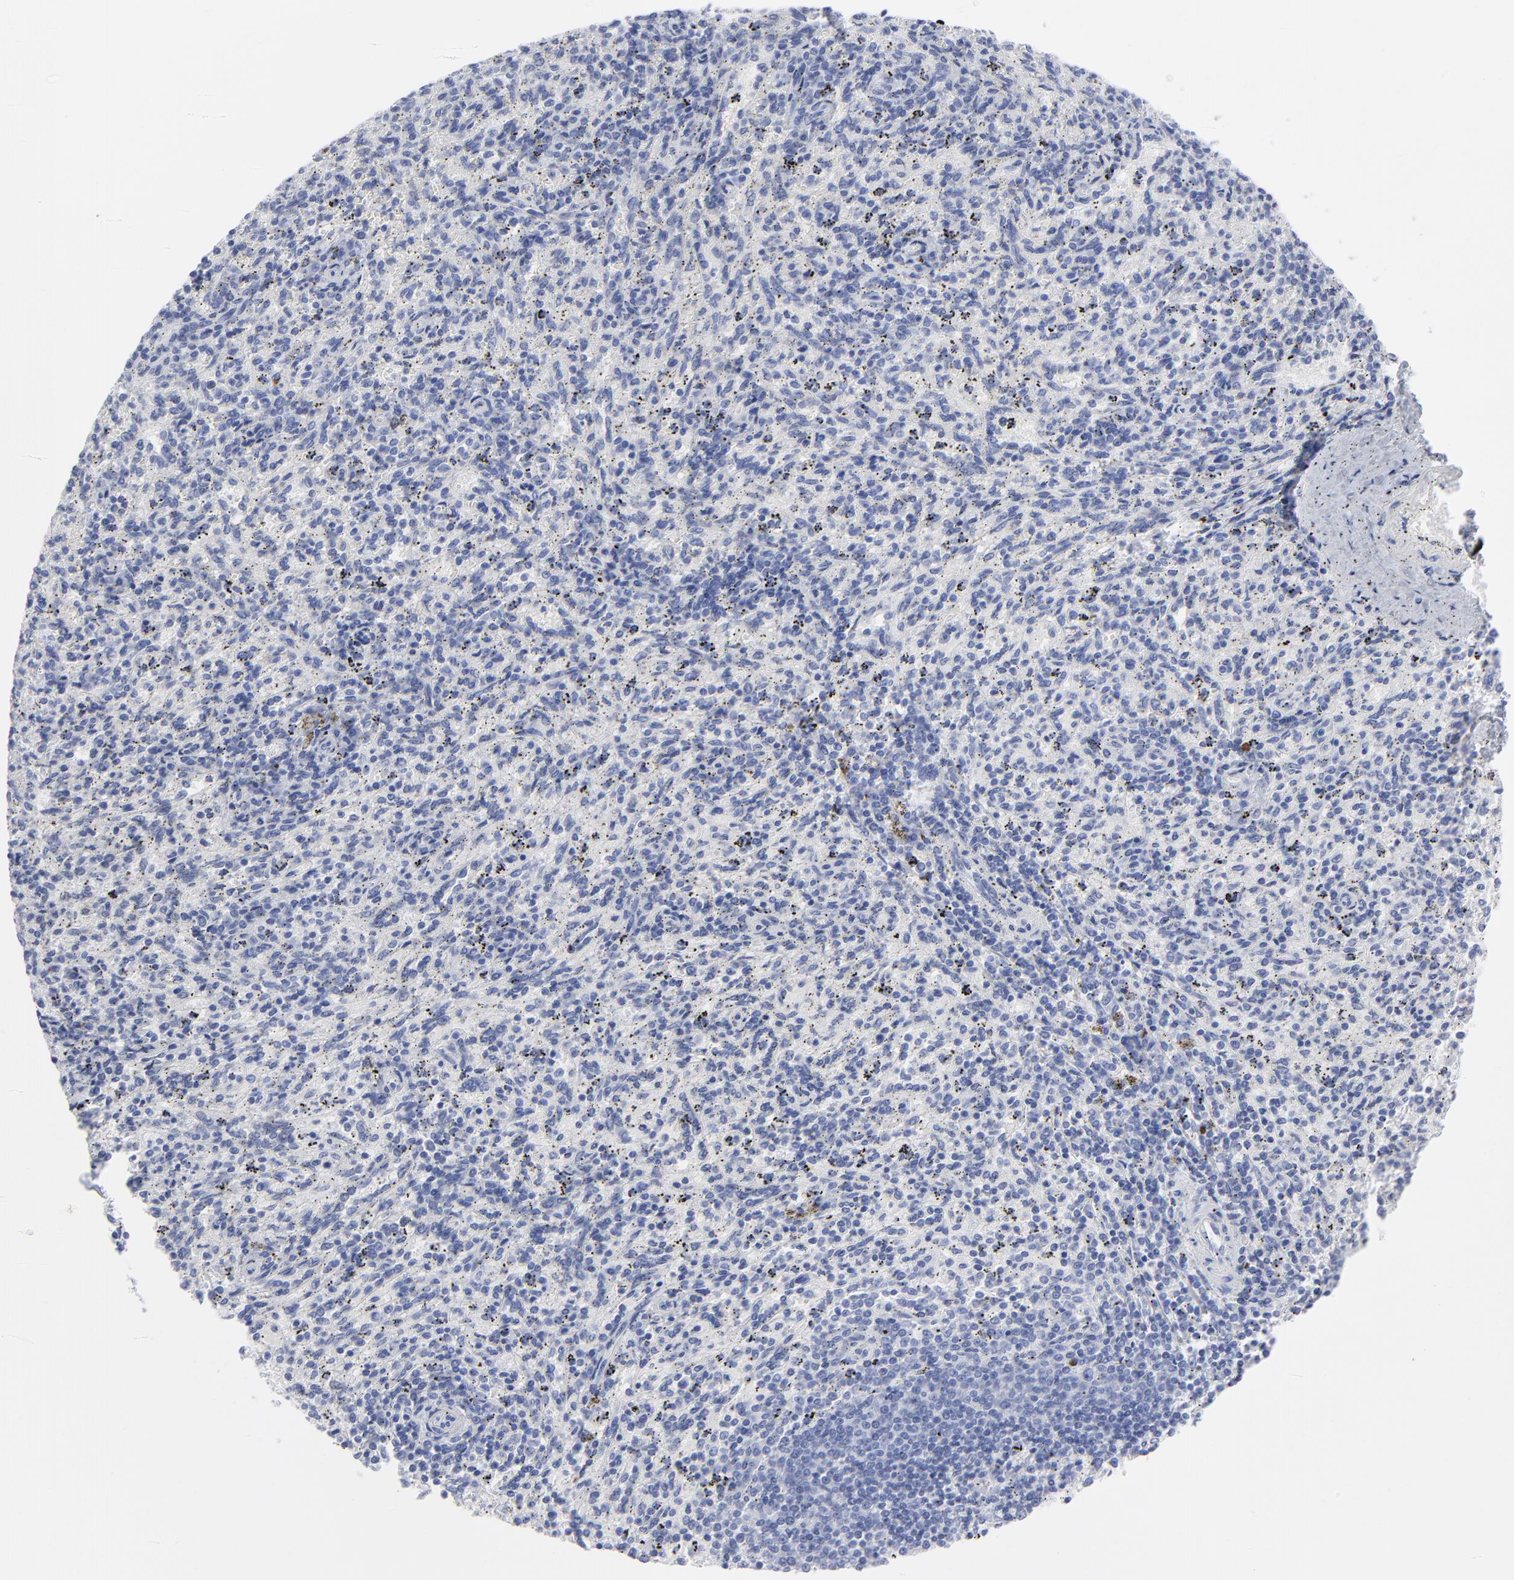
{"staining": {"intensity": "negative", "quantity": "none", "location": "none"}, "tissue": "spleen", "cell_type": "Cells in red pulp", "image_type": "normal", "snomed": [{"axis": "morphology", "description": "Normal tissue, NOS"}, {"axis": "topography", "description": "Spleen"}], "caption": "Protein analysis of benign spleen exhibits no significant staining in cells in red pulp.", "gene": "CNTN3", "patient": {"sex": "female", "age": 10}}